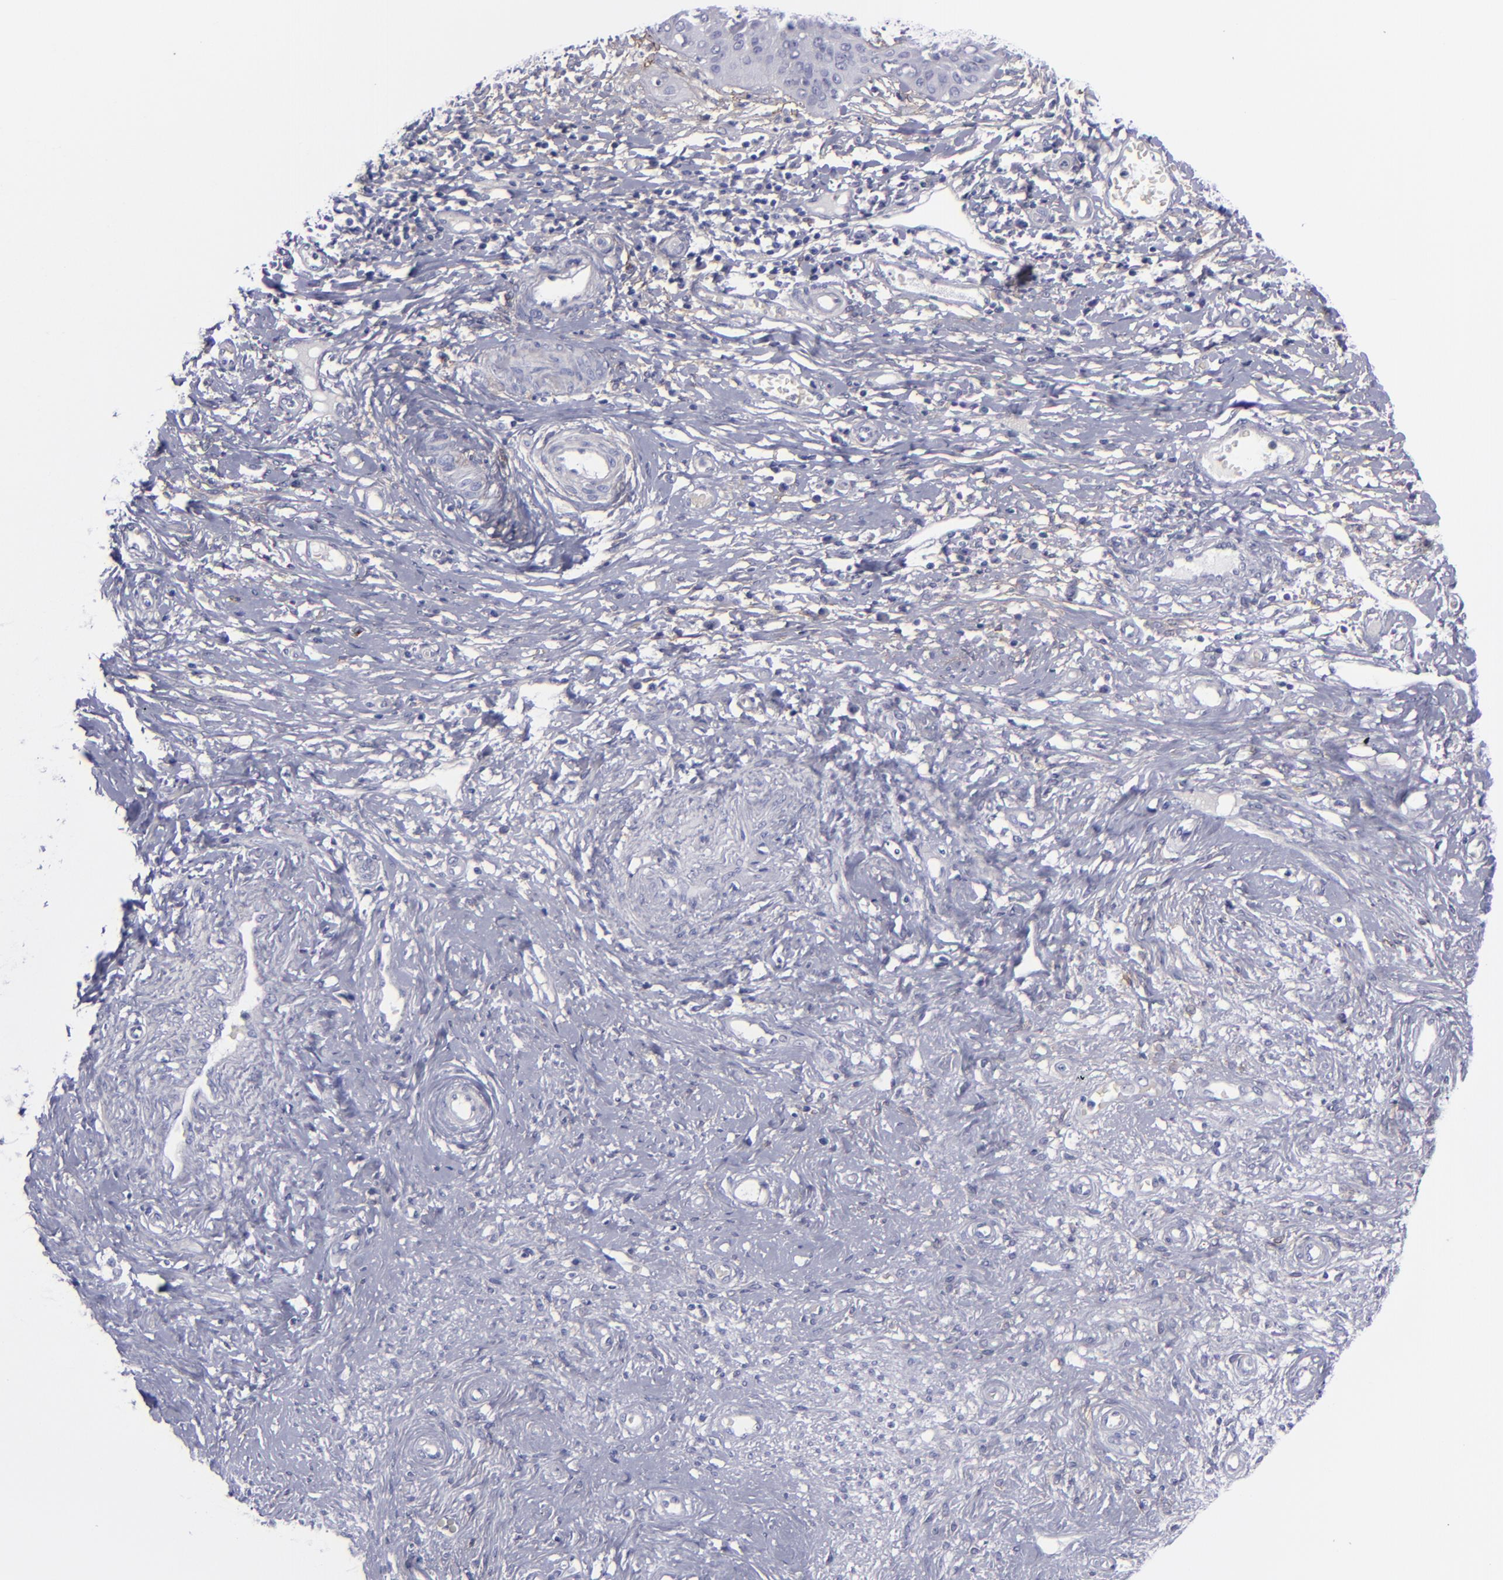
{"staining": {"intensity": "negative", "quantity": "none", "location": "none"}, "tissue": "cervical cancer", "cell_type": "Tumor cells", "image_type": "cancer", "snomed": [{"axis": "morphology", "description": "Normal tissue, NOS"}, {"axis": "morphology", "description": "Squamous cell carcinoma, NOS"}, {"axis": "topography", "description": "Cervix"}], "caption": "Immunohistochemical staining of human cervical squamous cell carcinoma demonstrates no significant staining in tumor cells. (DAB (3,3'-diaminobenzidine) IHC, high magnification).", "gene": "ANPEP", "patient": {"sex": "female", "age": 39}}